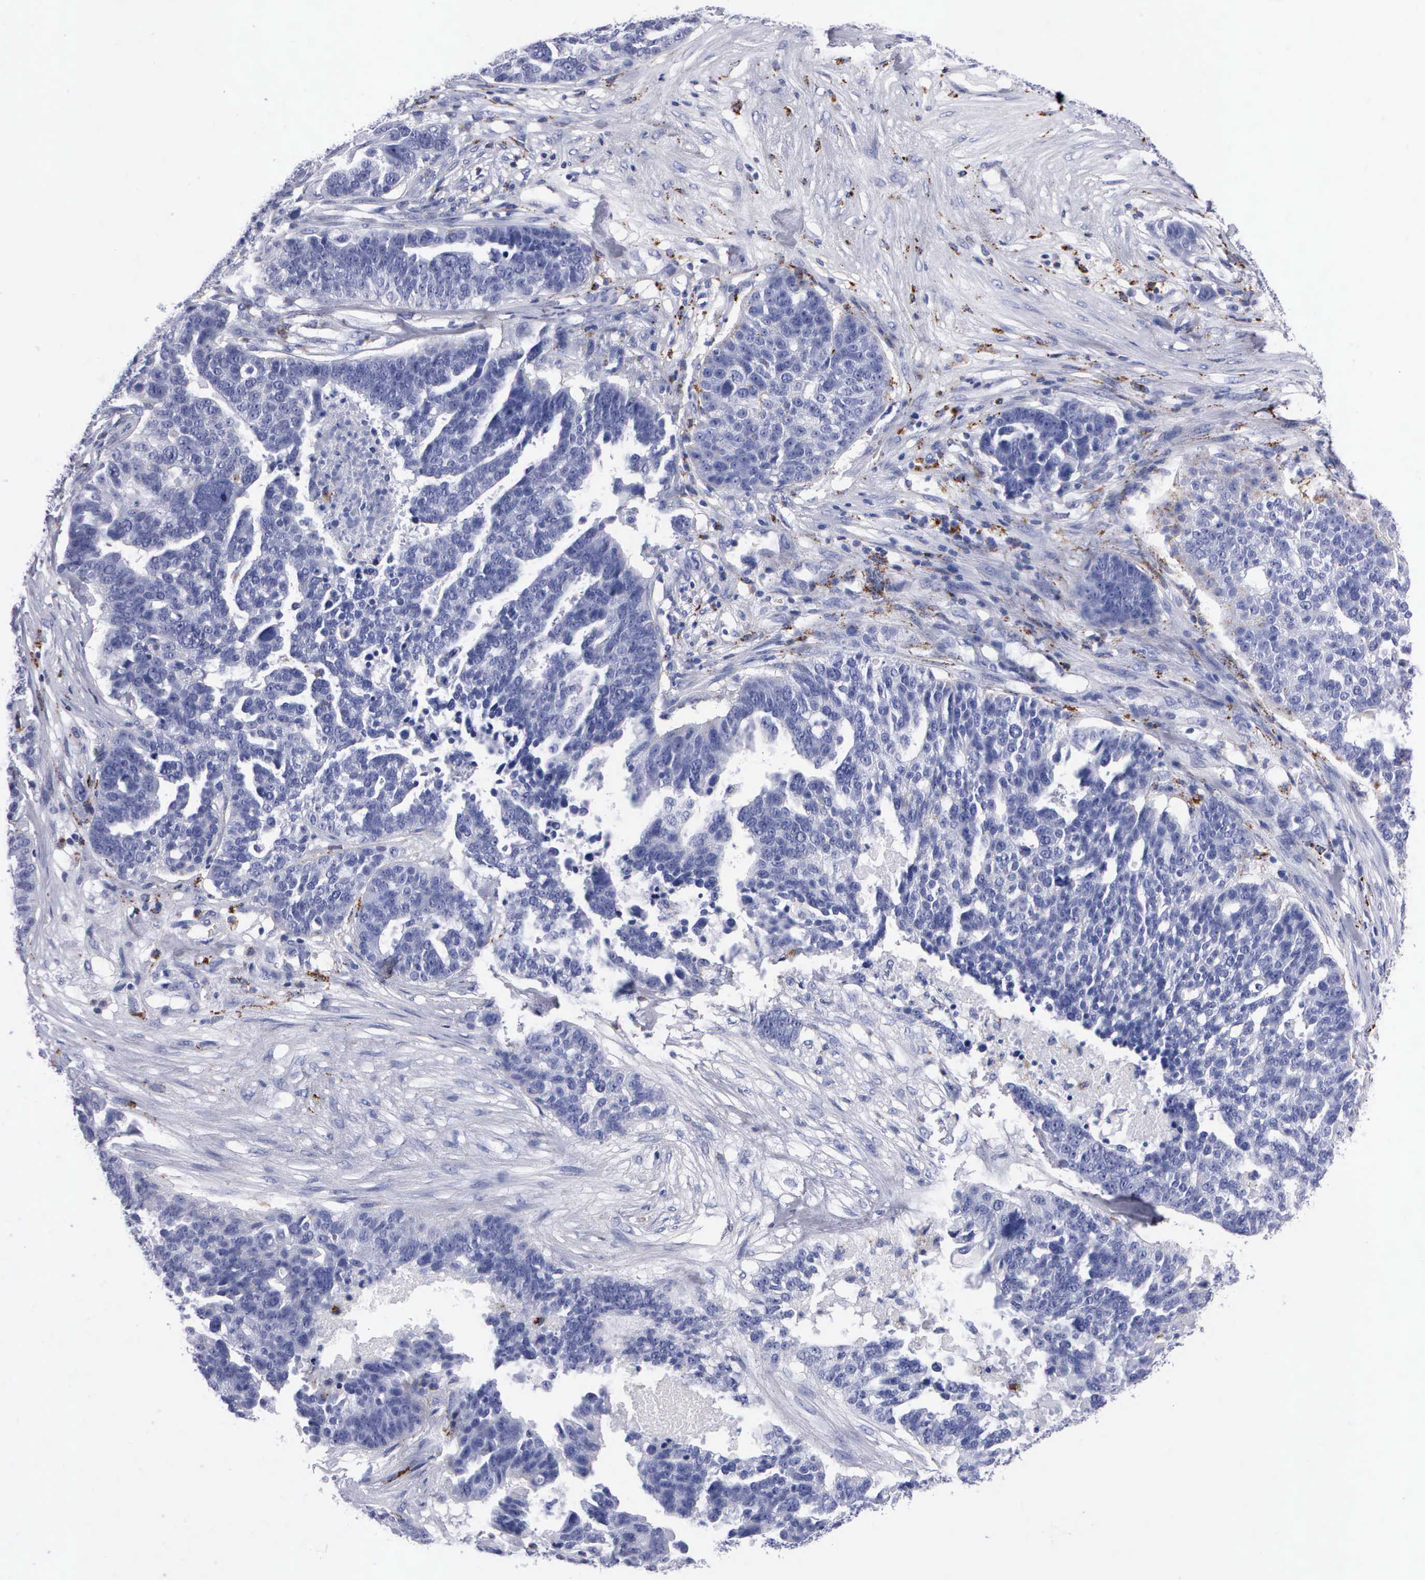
{"staining": {"intensity": "negative", "quantity": "none", "location": "none"}, "tissue": "ovarian cancer", "cell_type": "Tumor cells", "image_type": "cancer", "snomed": [{"axis": "morphology", "description": "Cystadenocarcinoma, serous, NOS"}, {"axis": "topography", "description": "Ovary"}], "caption": "IHC image of neoplastic tissue: ovarian cancer (serous cystadenocarcinoma) stained with DAB reveals no significant protein expression in tumor cells.", "gene": "CTSL", "patient": {"sex": "female", "age": 59}}